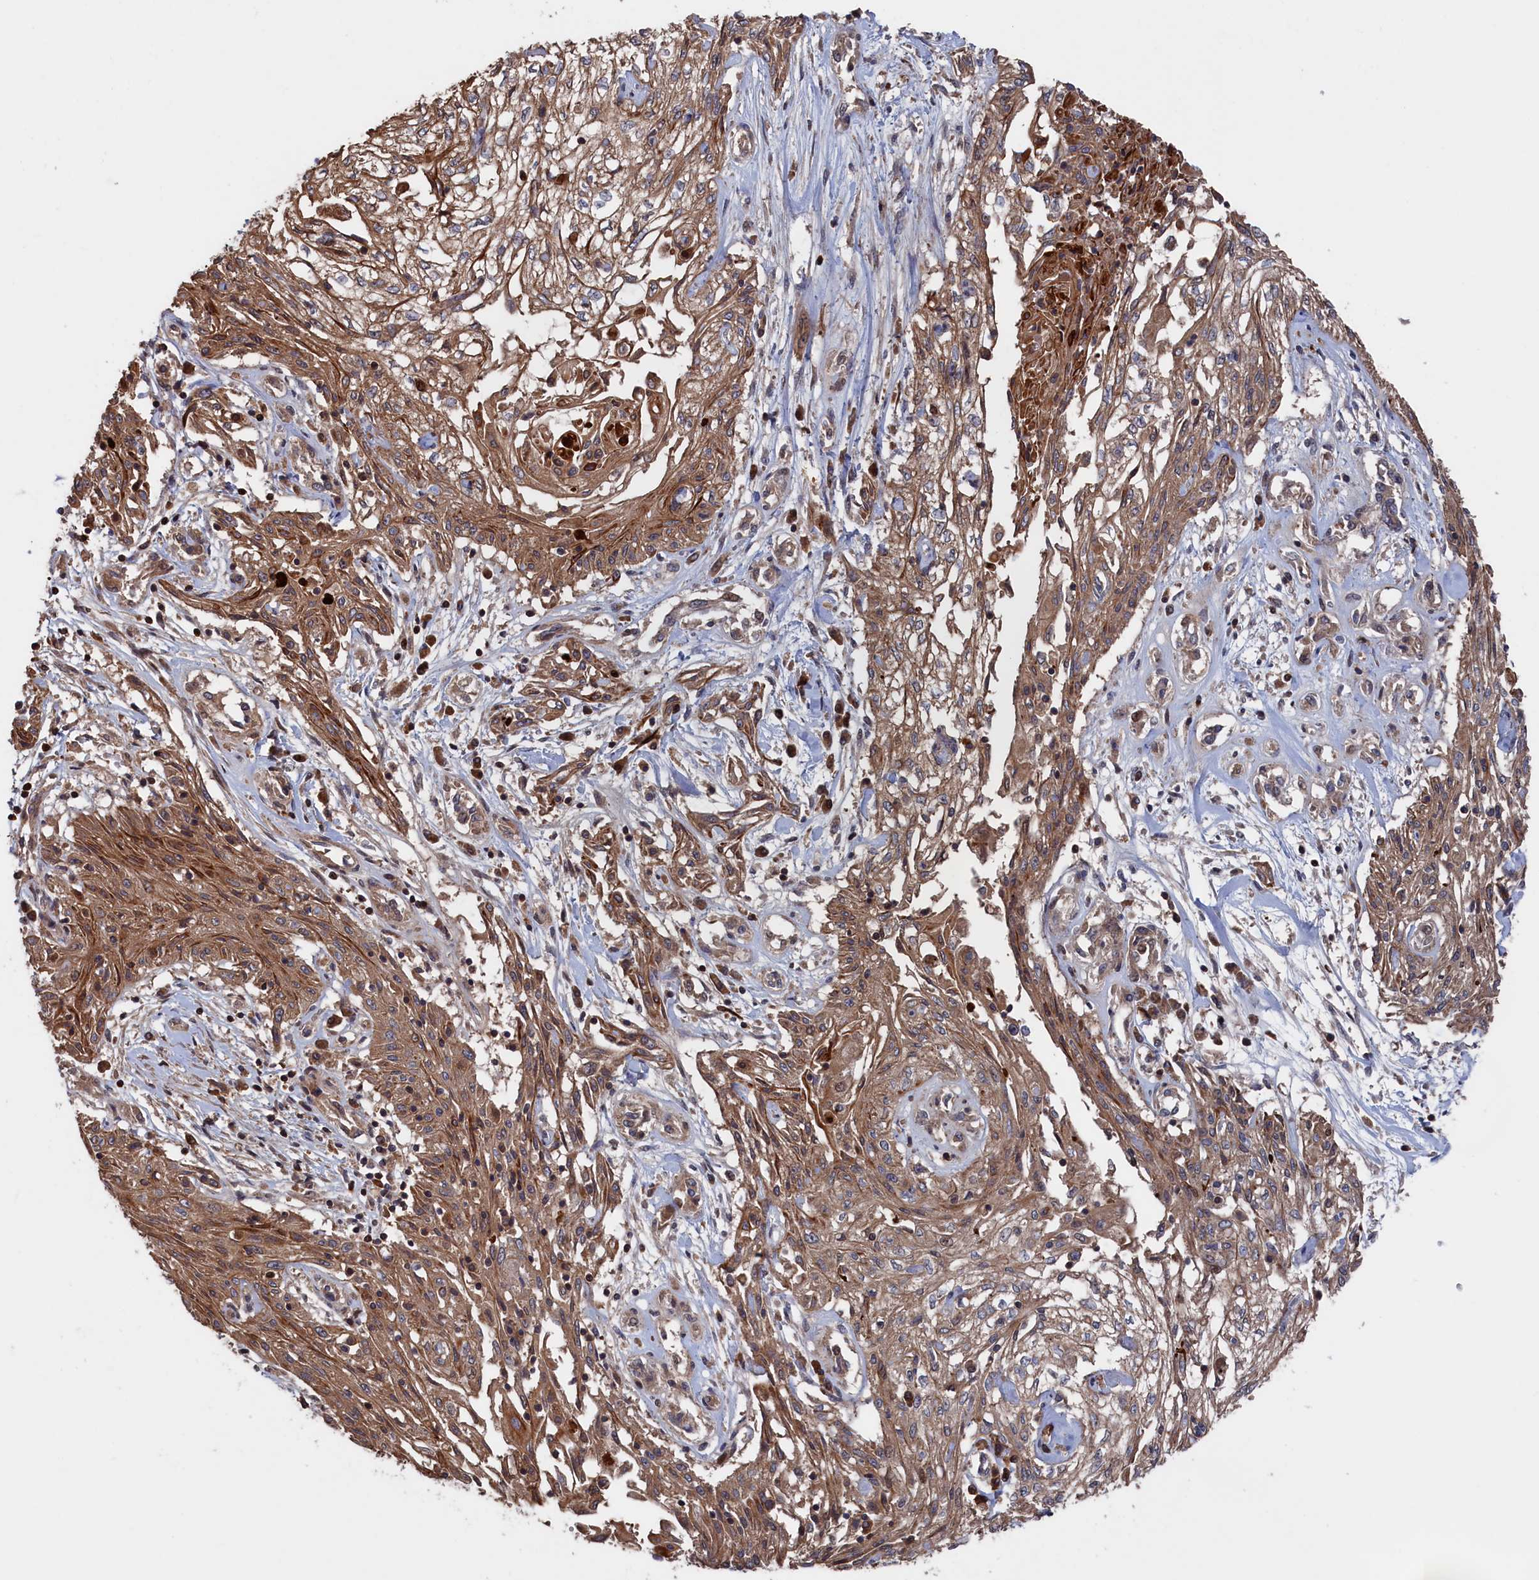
{"staining": {"intensity": "moderate", "quantity": ">75%", "location": "cytoplasmic/membranous"}, "tissue": "skin cancer", "cell_type": "Tumor cells", "image_type": "cancer", "snomed": [{"axis": "morphology", "description": "Squamous cell carcinoma, NOS"}, {"axis": "morphology", "description": "Squamous cell carcinoma, metastatic, NOS"}, {"axis": "topography", "description": "Skin"}, {"axis": "topography", "description": "Lymph node"}], "caption": "Tumor cells demonstrate moderate cytoplasmic/membranous positivity in about >75% of cells in skin cancer.", "gene": "PLA2G15", "patient": {"sex": "male", "age": 75}}